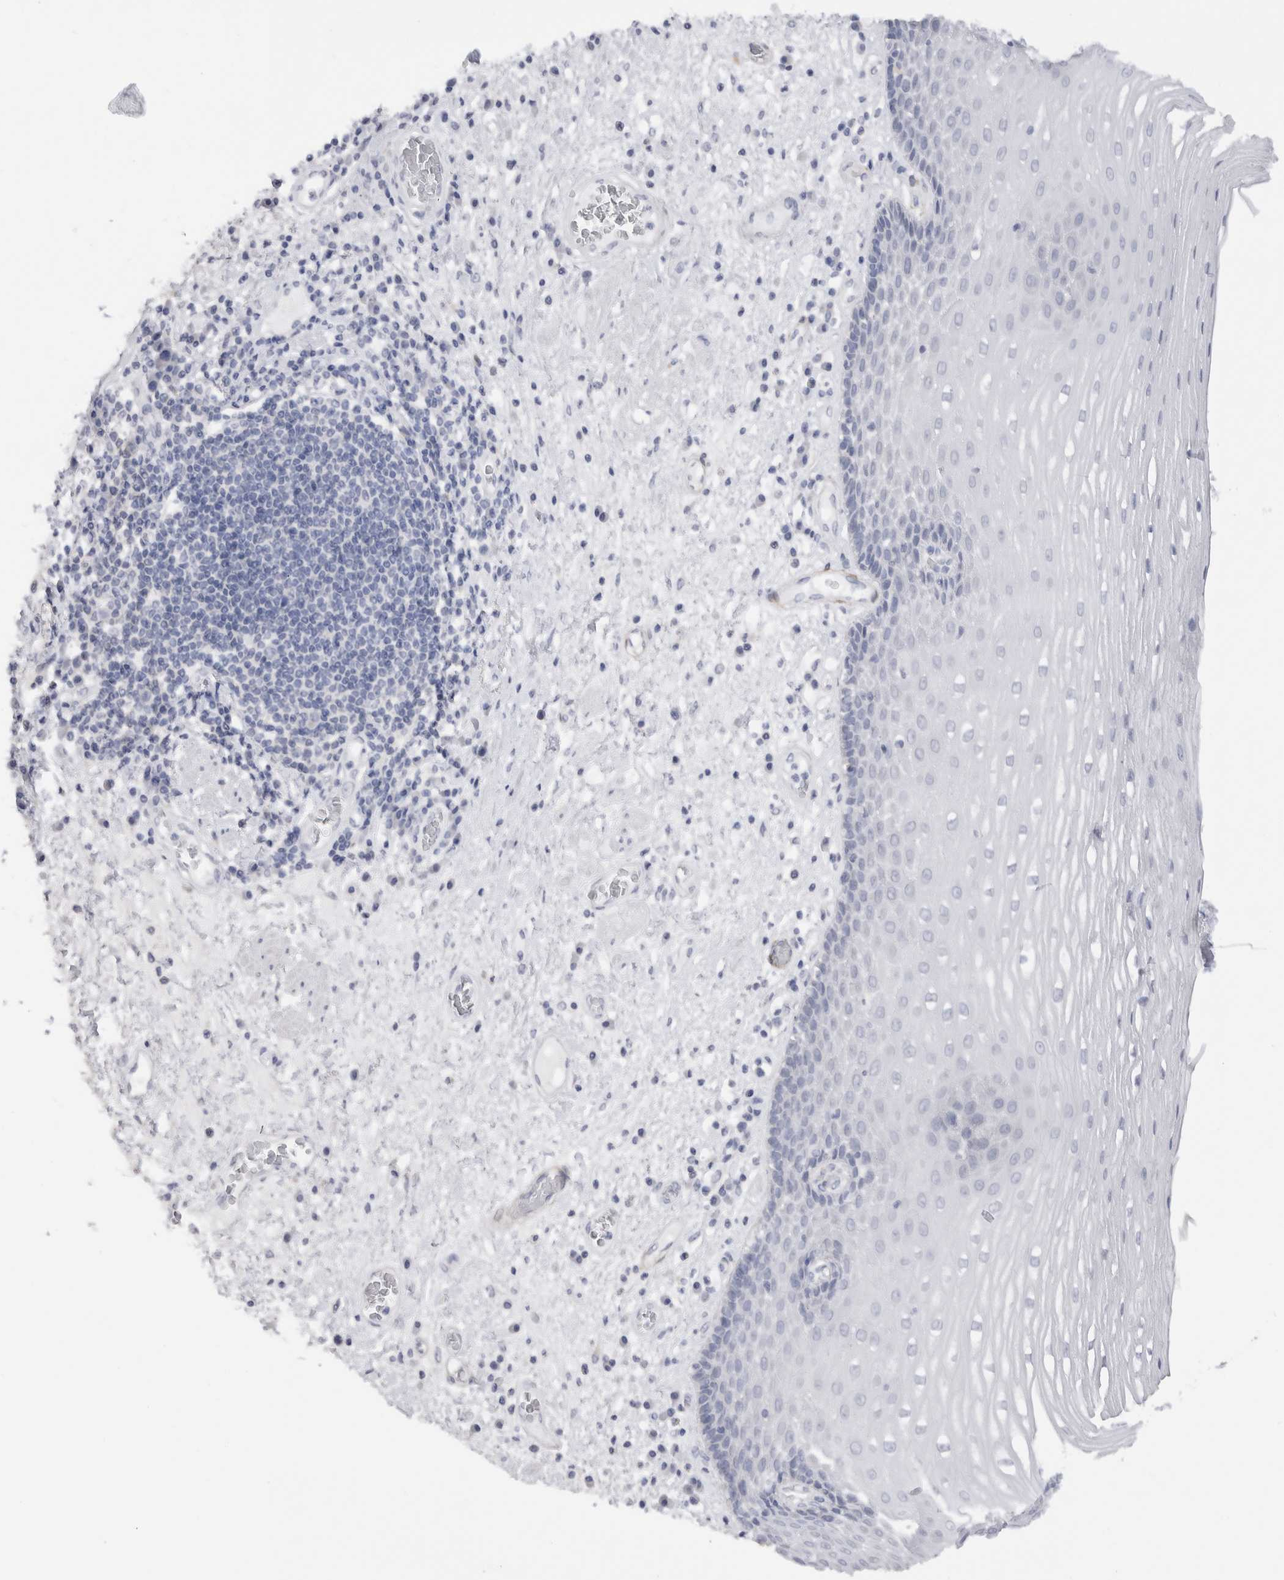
{"staining": {"intensity": "negative", "quantity": "none", "location": "none"}, "tissue": "esophagus", "cell_type": "Squamous epithelial cells", "image_type": "normal", "snomed": [{"axis": "morphology", "description": "Normal tissue, NOS"}, {"axis": "morphology", "description": "Adenocarcinoma, NOS"}, {"axis": "topography", "description": "Esophagus"}], "caption": "Immunohistochemical staining of benign human esophagus displays no significant expression in squamous epithelial cells. (Stains: DAB (3,3'-diaminobenzidine) immunohistochemistry with hematoxylin counter stain, Microscopy: brightfield microscopy at high magnification).", "gene": "C9orf50", "patient": {"sex": "male", "age": 62}}